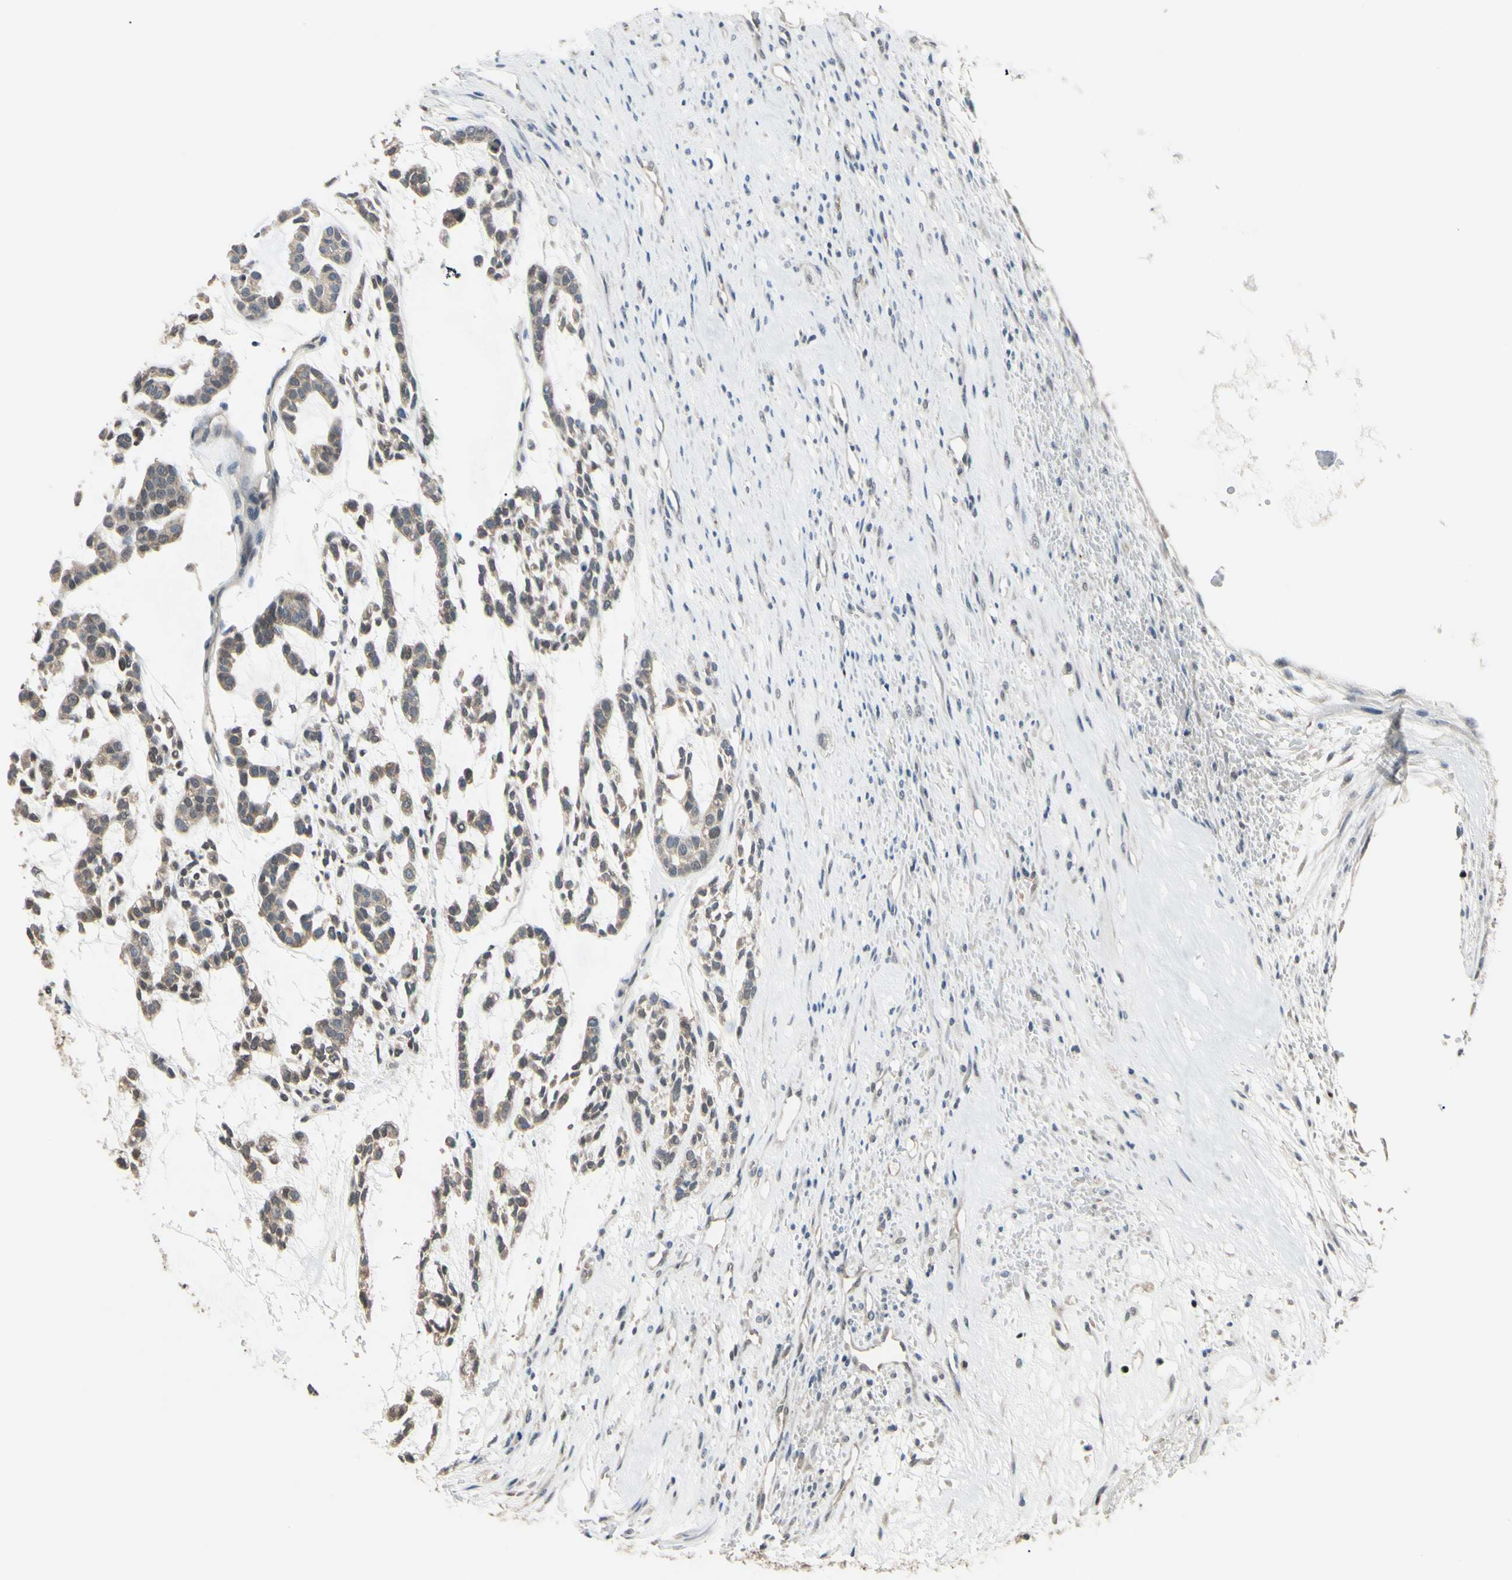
{"staining": {"intensity": "negative", "quantity": "none", "location": "none"}, "tissue": "head and neck cancer", "cell_type": "Tumor cells", "image_type": "cancer", "snomed": [{"axis": "morphology", "description": "Adenocarcinoma, NOS"}, {"axis": "morphology", "description": "Adenoma, NOS"}, {"axis": "topography", "description": "Head-Neck"}], "caption": "Immunohistochemistry photomicrograph of human head and neck cancer (adenocarcinoma) stained for a protein (brown), which exhibits no staining in tumor cells.", "gene": "SP4", "patient": {"sex": "female", "age": 55}}